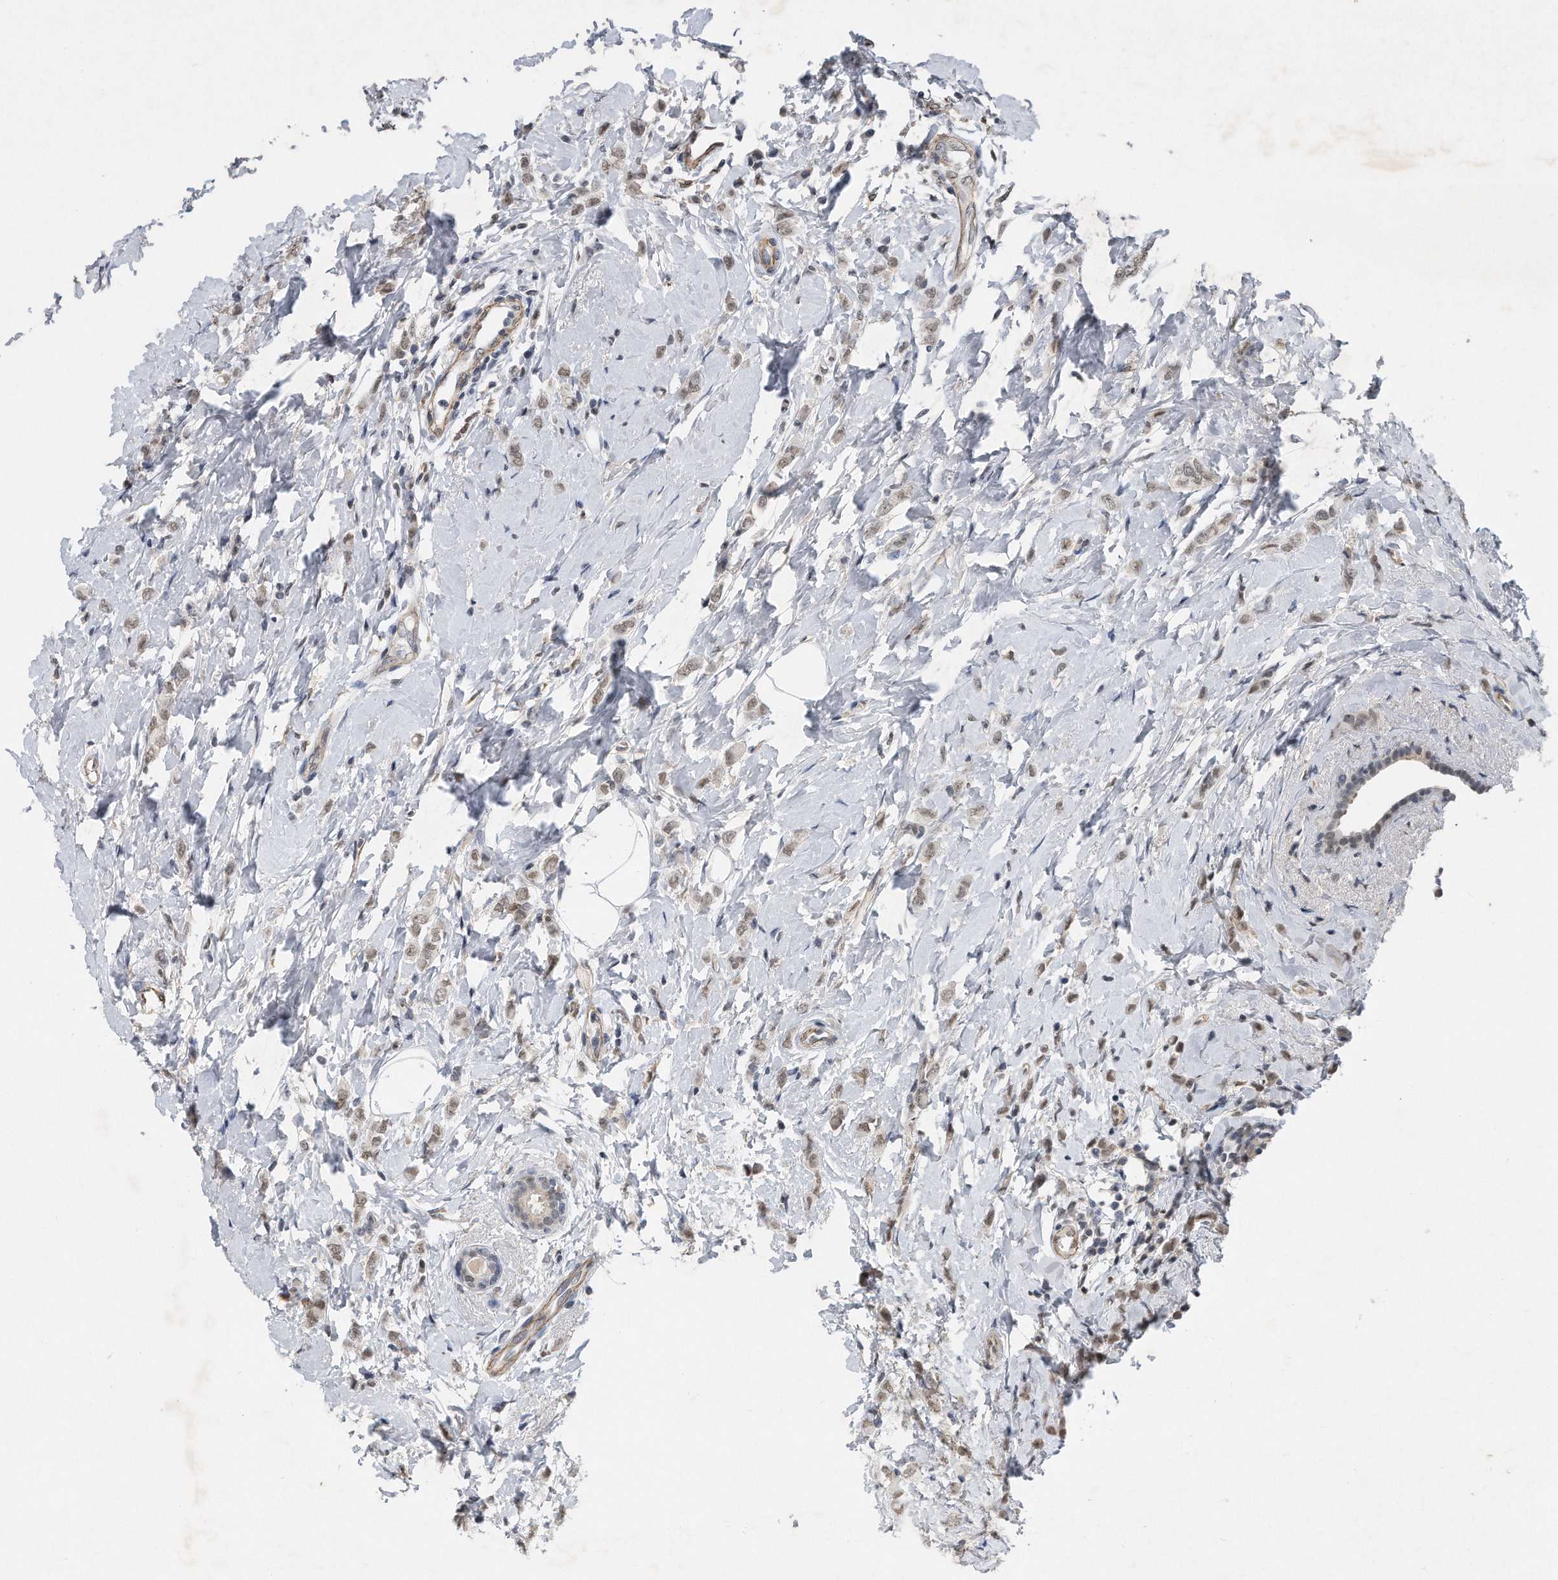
{"staining": {"intensity": "weak", "quantity": "25%-75%", "location": "nuclear"}, "tissue": "breast cancer", "cell_type": "Tumor cells", "image_type": "cancer", "snomed": [{"axis": "morphology", "description": "Lobular carcinoma"}, {"axis": "topography", "description": "Breast"}], "caption": "Protein expression analysis of breast cancer reveals weak nuclear expression in approximately 25%-75% of tumor cells.", "gene": "TP53INP1", "patient": {"sex": "female", "age": 47}}